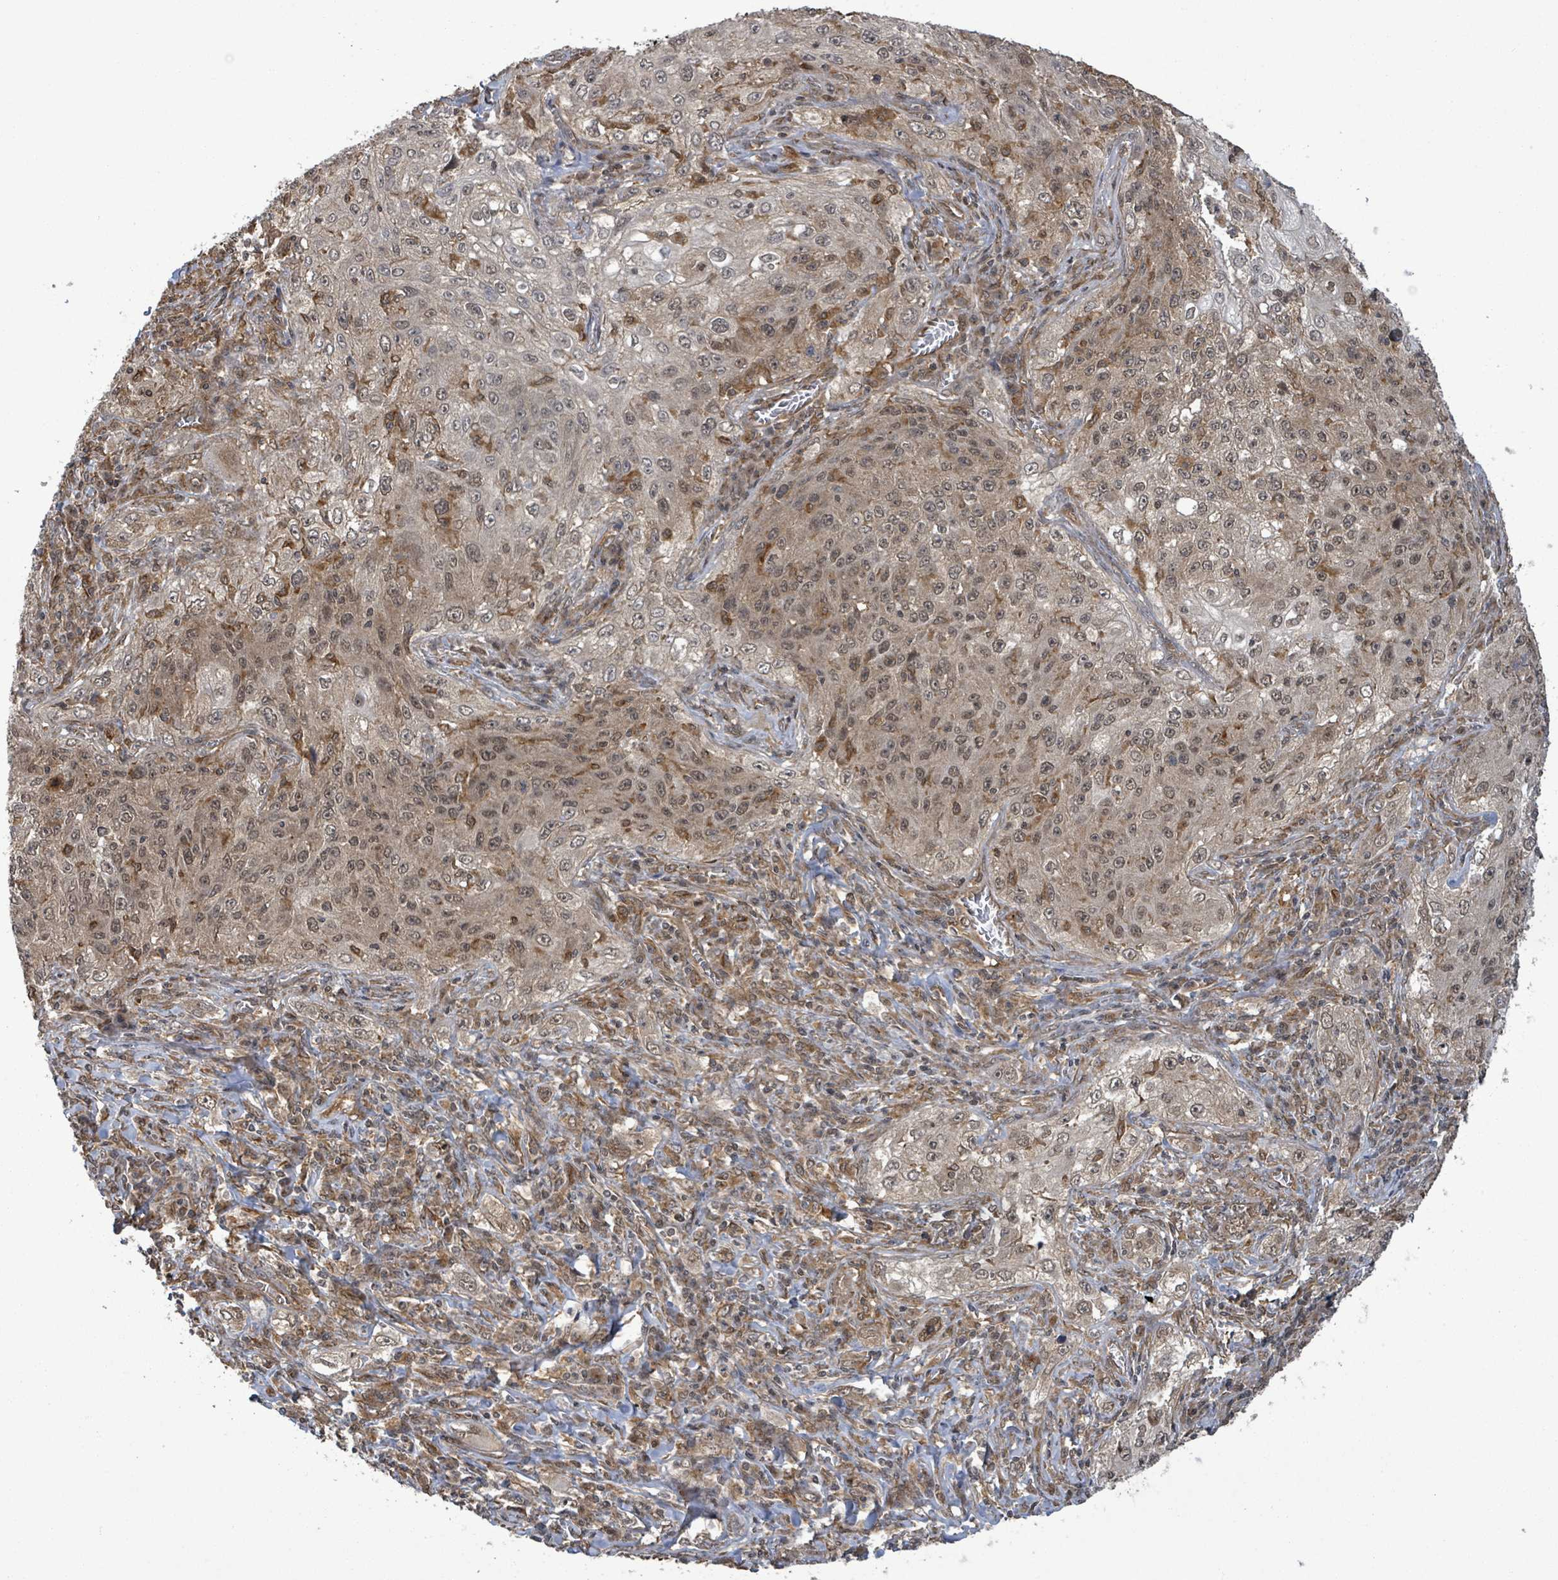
{"staining": {"intensity": "moderate", "quantity": "25%-75%", "location": "cytoplasmic/membranous,nuclear"}, "tissue": "lung cancer", "cell_type": "Tumor cells", "image_type": "cancer", "snomed": [{"axis": "morphology", "description": "Squamous cell carcinoma, NOS"}, {"axis": "topography", "description": "Lung"}], "caption": "A histopathology image of lung cancer stained for a protein demonstrates moderate cytoplasmic/membranous and nuclear brown staining in tumor cells. Nuclei are stained in blue.", "gene": "KLC1", "patient": {"sex": "female", "age": 69}}